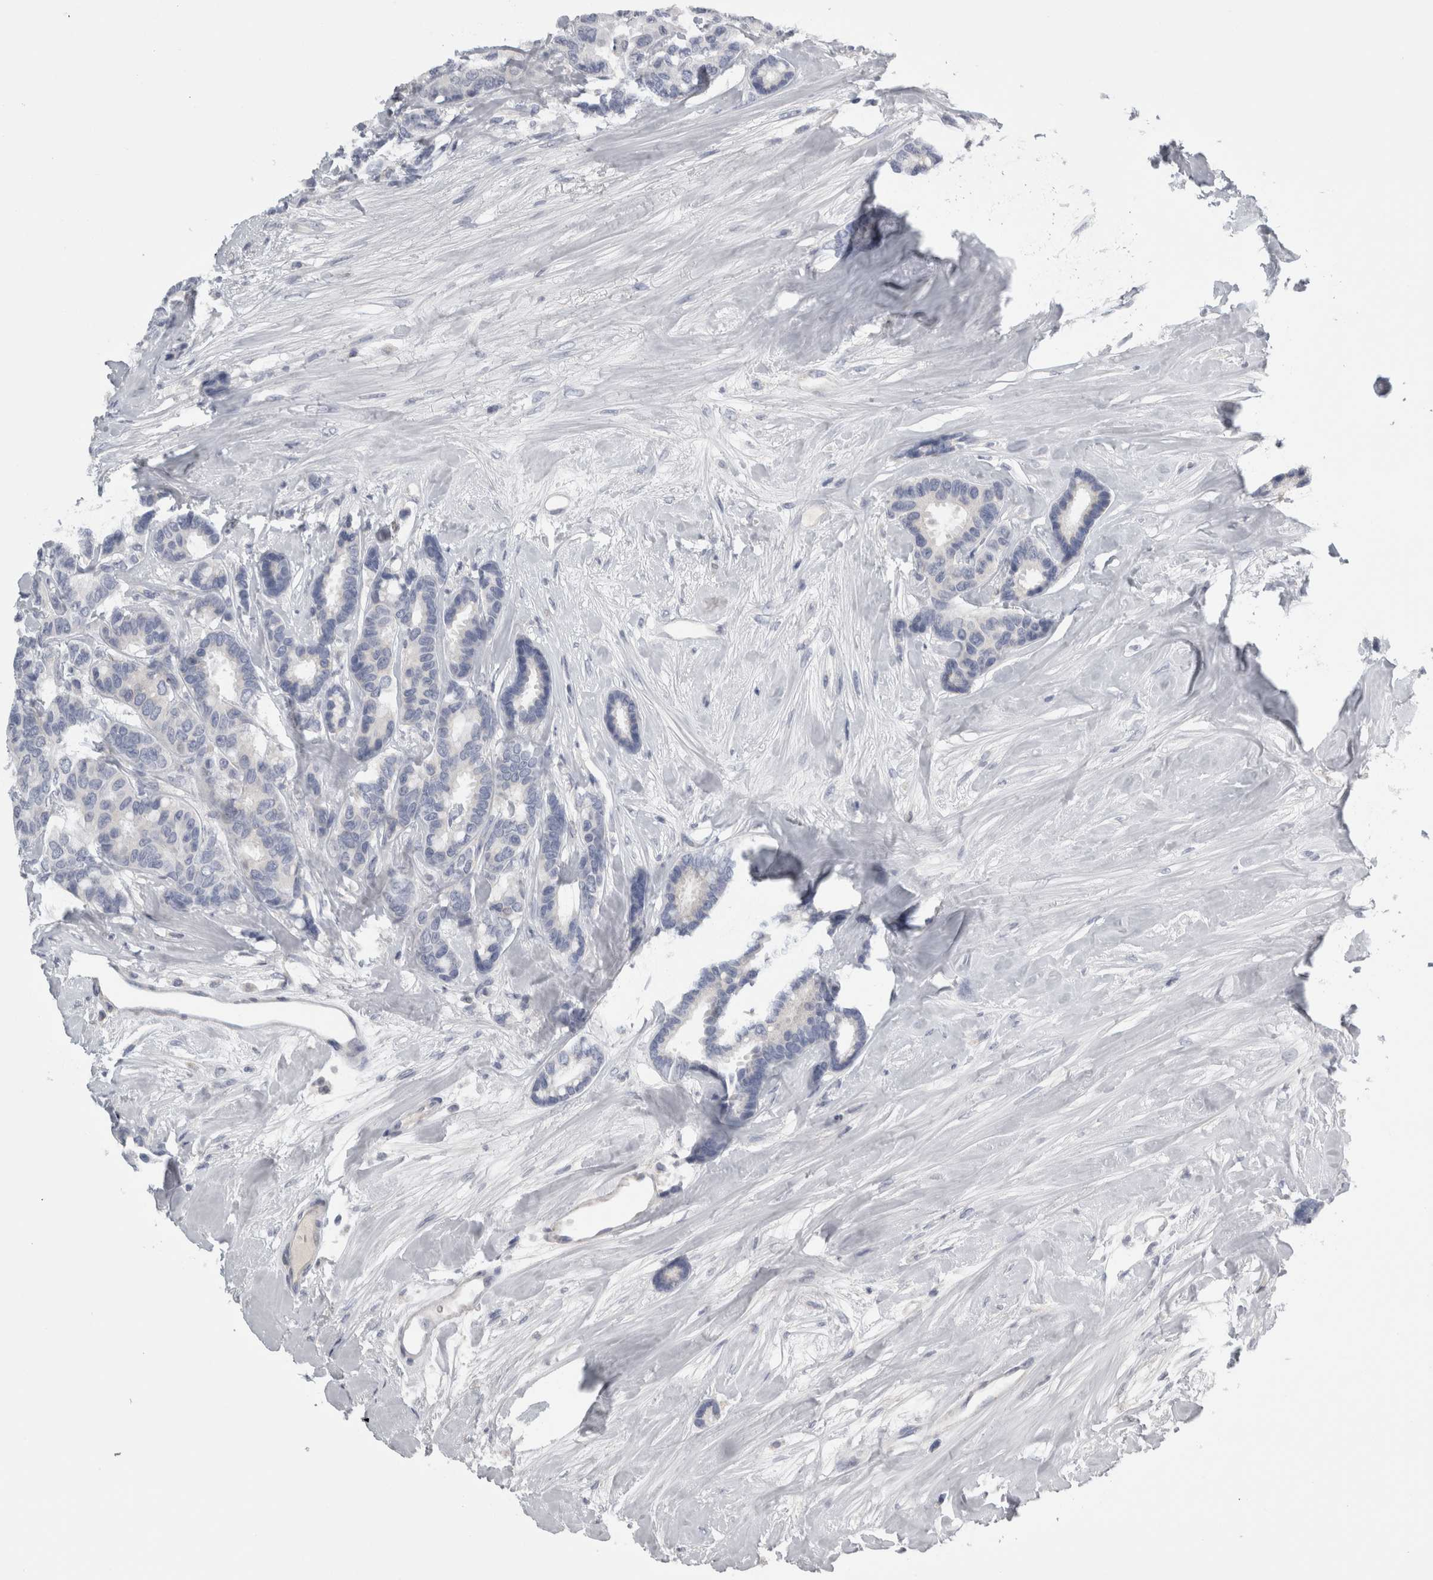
{"staining": {"intensity": "negative", "quantity": "none", "location": "none"}, "tissue": "breast cancer", "cell_type": "Tumor cells", "image_type": "cancer", "snomed": [{"axis": "morphology", "description": "Duct carcinoma"}, {"axis": "topography", "description": "Breast"}], "caption": "Tumor cells are negative for brown protein staining in breast intraductal carcinoma.", "gene": "TCAP", "patient": {"sex": "female", "age": 87}}